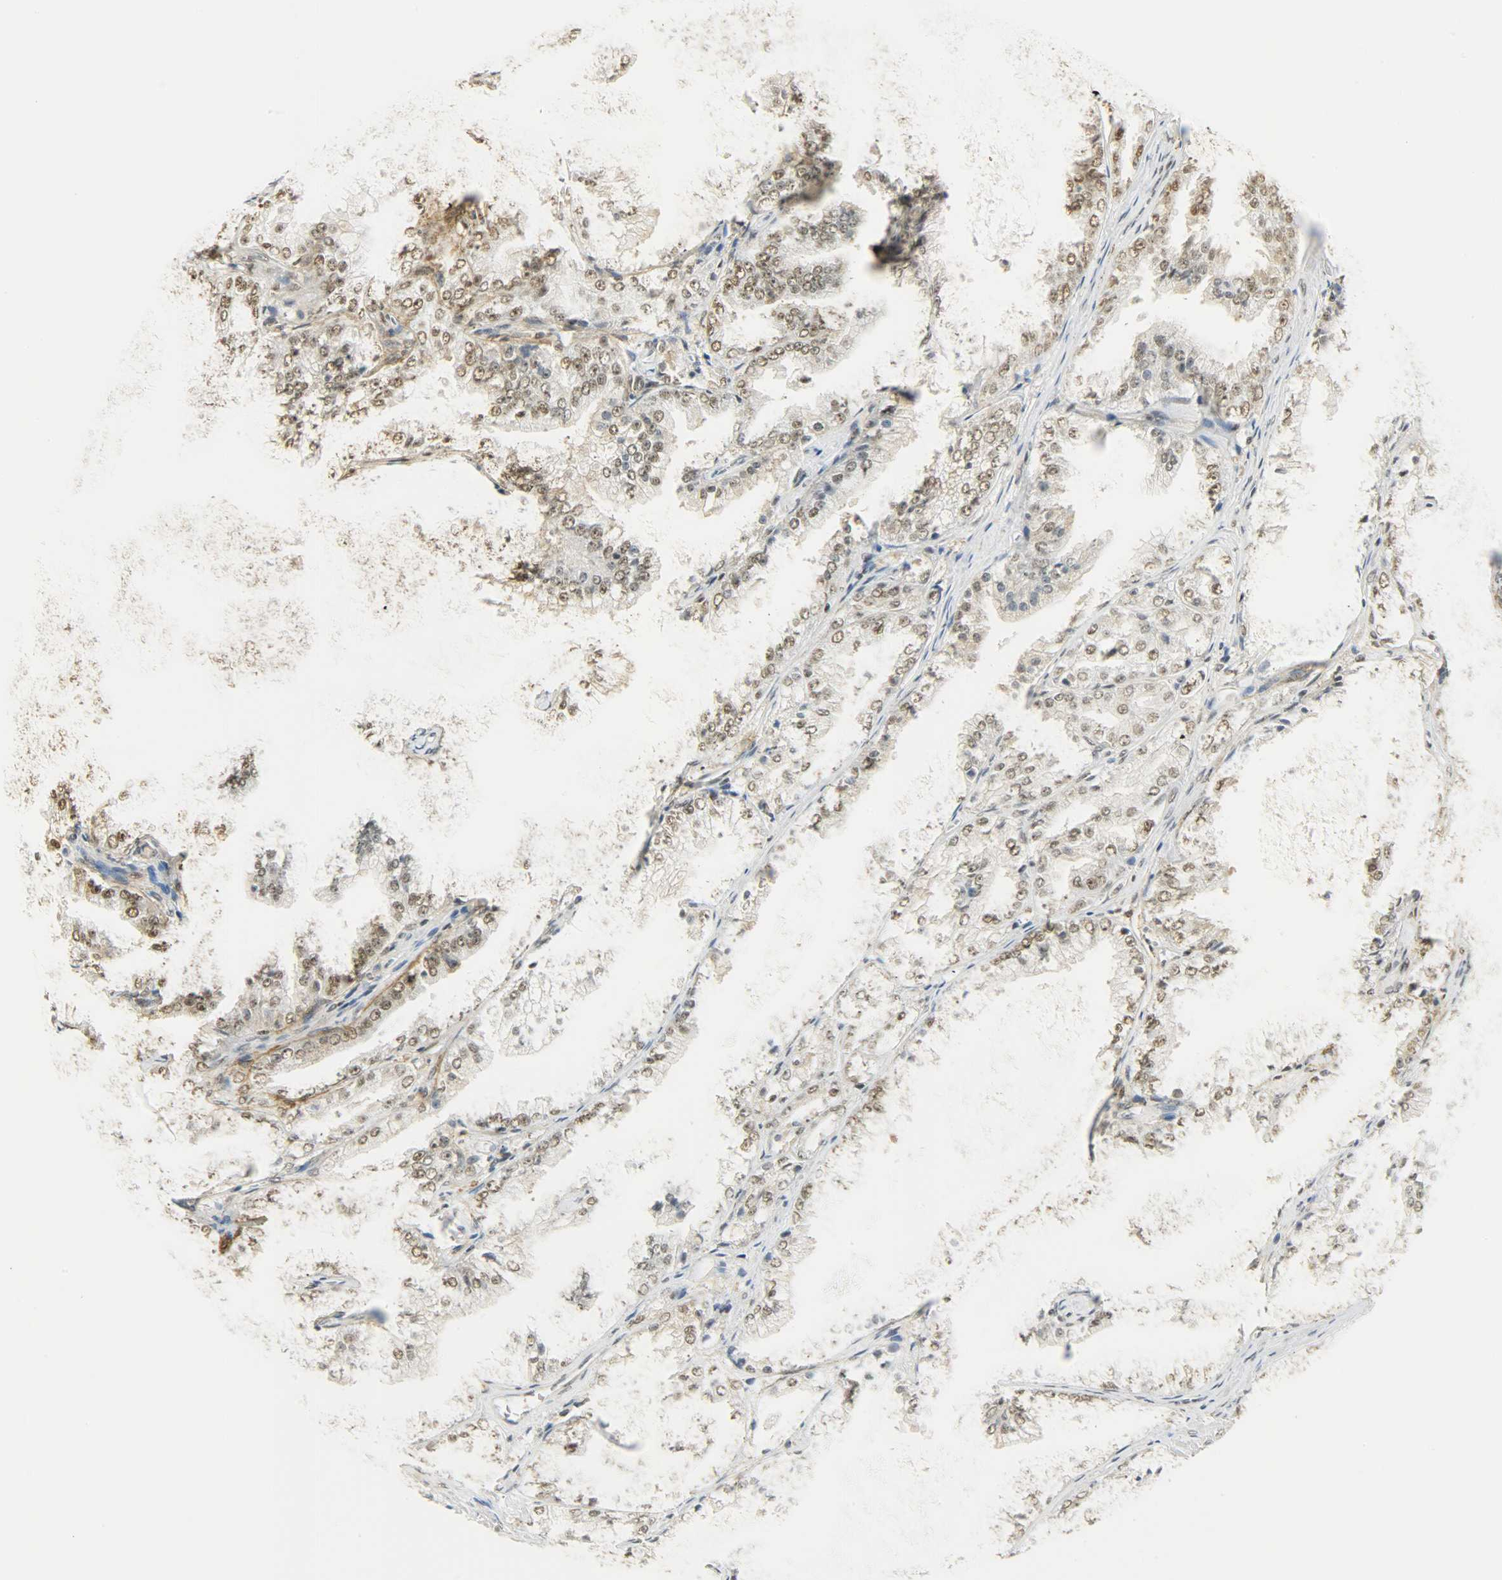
{"staining": {"intensity": "weak", "quantity": ">75%", "location": "nuclear"}, "tissue": "prostate cancer", "cell_type": "Tumor cells", "image_type": "cancer", "snomed": [{"axis": "morphology", "description": "Adenocarcinoma, High grade"}, {"axis": "topography", "description": "Prostate"}], "caption": "The micrograph reveals staining of prostate cancer, revealing weak nuclear protein staining (brown color) within tumor cells. (IHC, brightfield microscopy, high magnification).", "gene": "NGFR", "patient": {"sex": "male", "age": 61}}